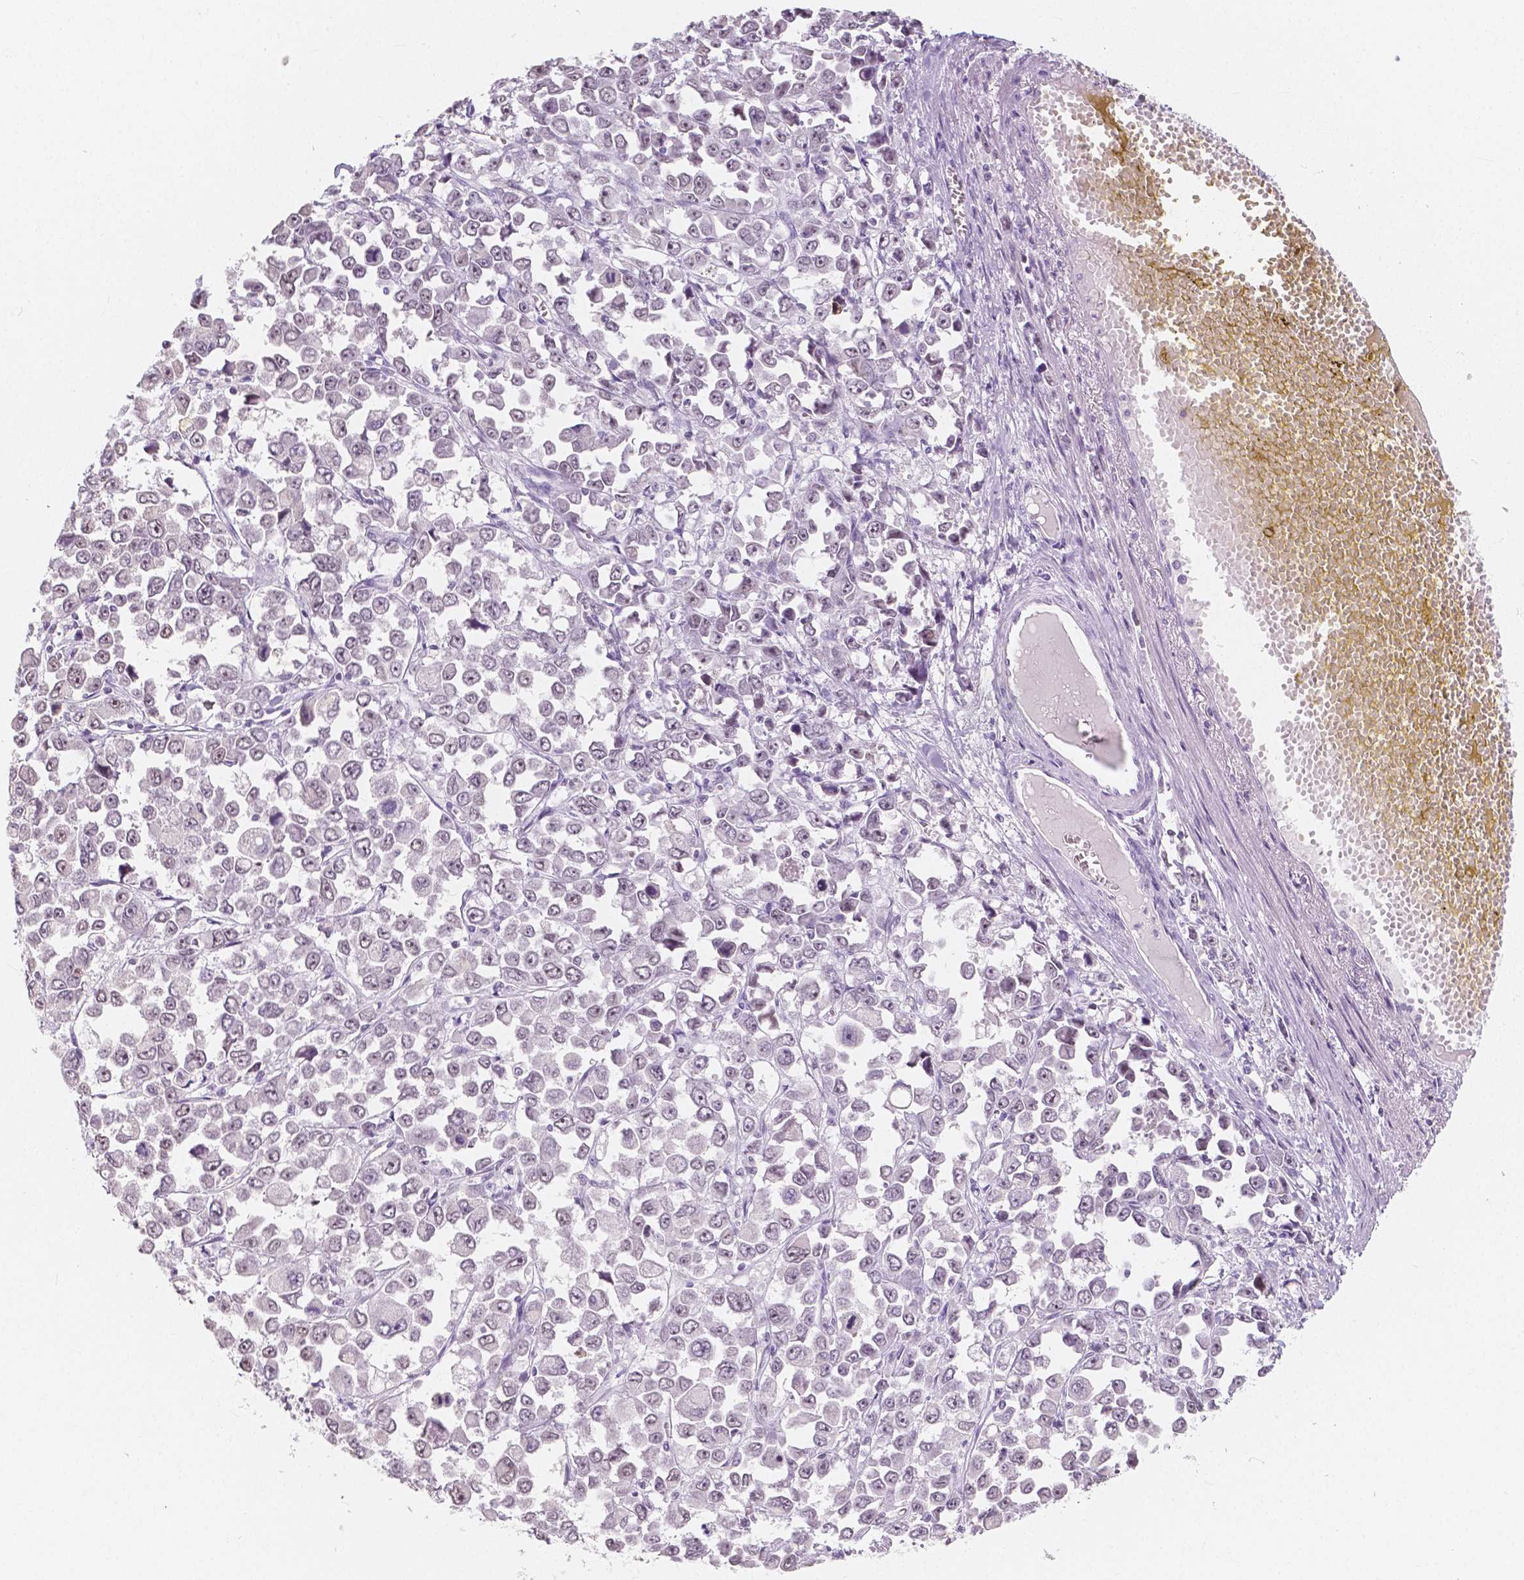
{"staining": {"intensity": "weak", "quantity": "<25%", "location": "nuclear"}, "tissue": "stomach cancer", "cell_type": "Tumor cells", "image_type": "cancer", "snomed": [{"axis": "morphology", "description": "Adenocarcinoma, NOS"}, {"axis": "topography", "description": "Stomach, upper"}], "caption": "An image of human stomach cancer (adenocarcinoma) is negative for staining in tumor cells. (DAB (3,3'-diaminobenzidine) immunohistochemistry (IHC) visualized using brightfield microscopy, high magnification).", "gene": "NOLC1", "patient": {"sex": "male", "age": 70}}